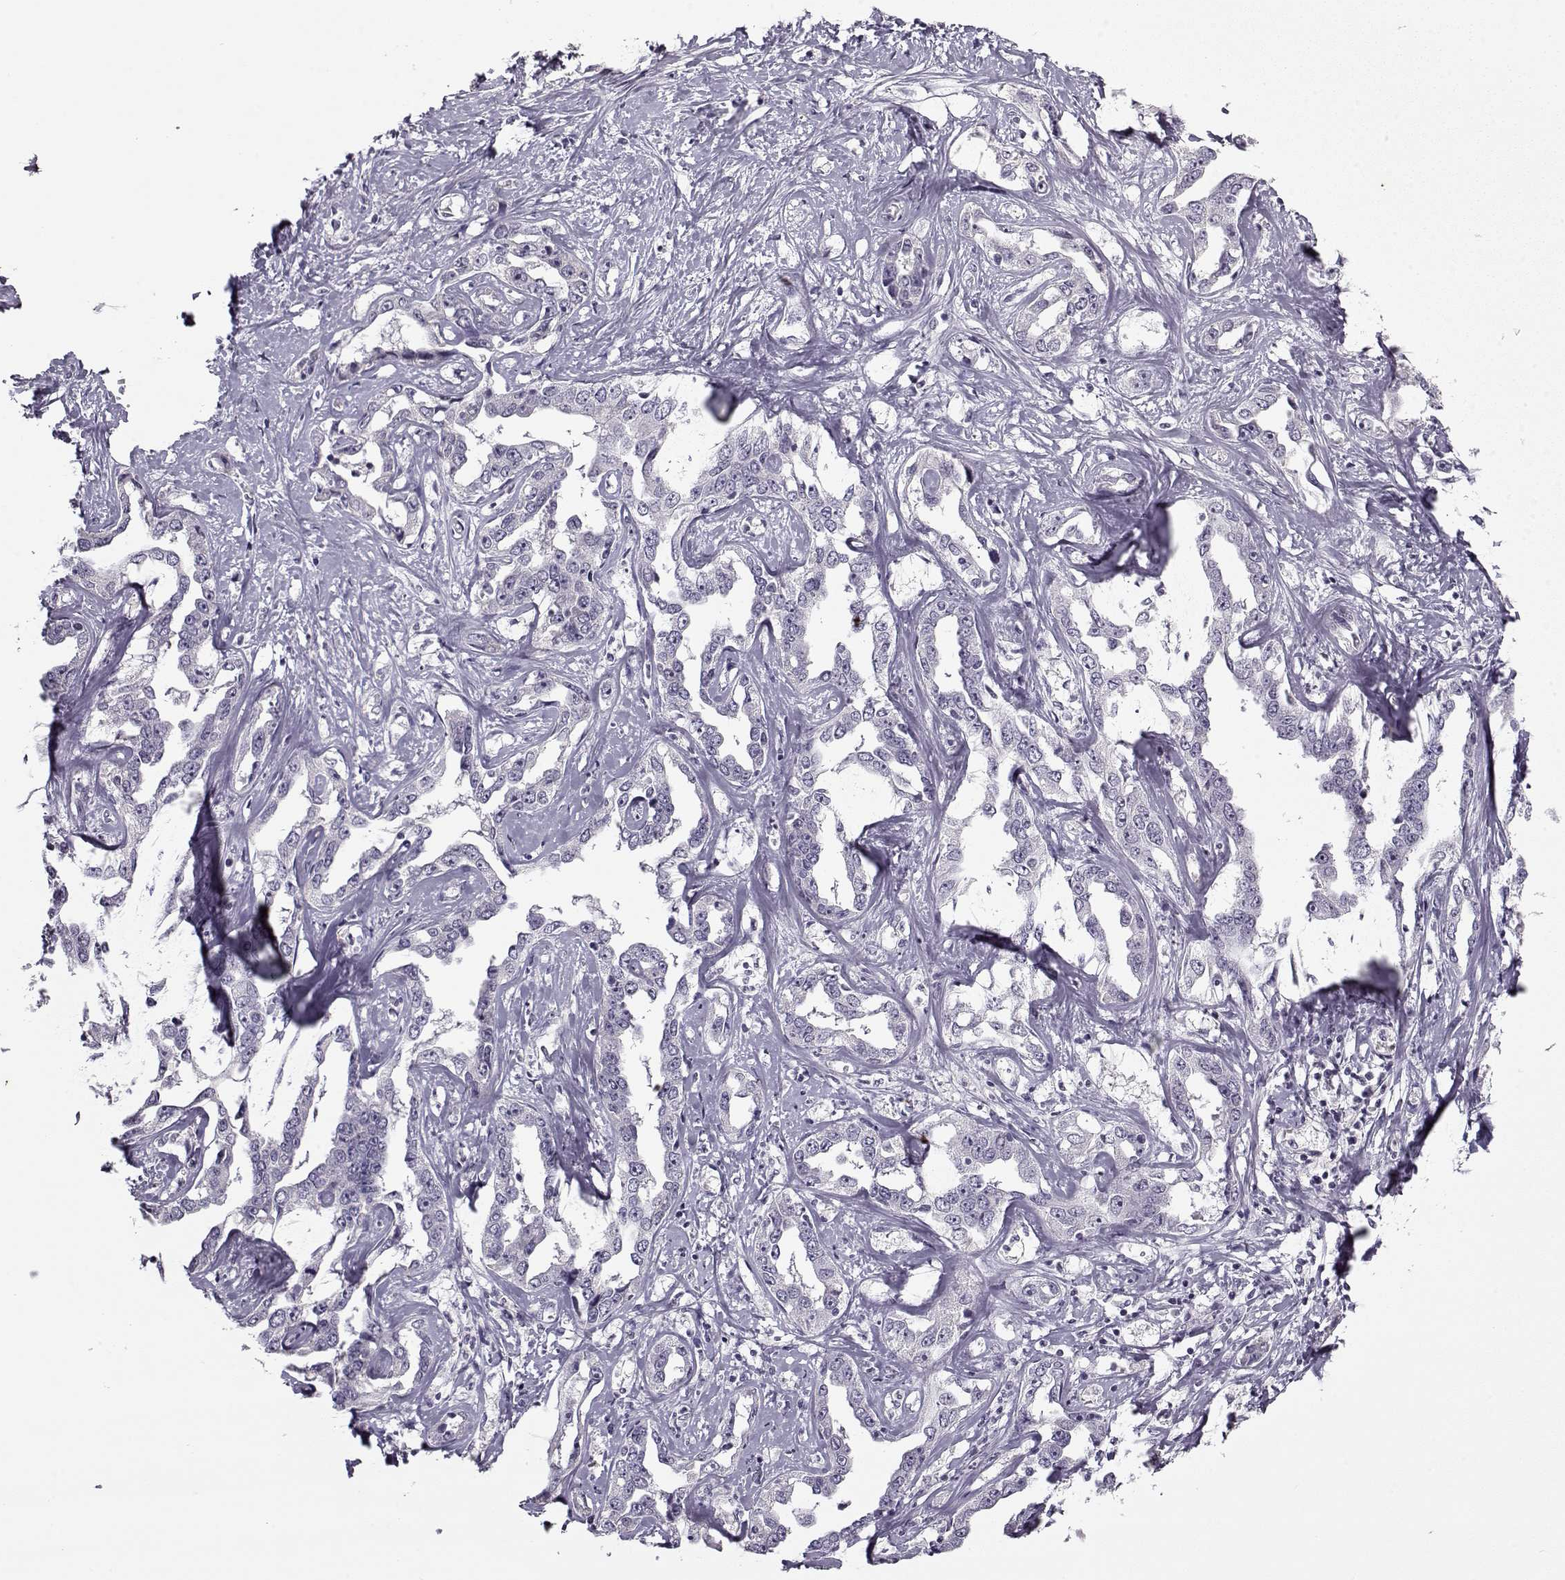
{"staining": {"intensity": "negative", "quantity": "none", "location": "none"}, "tissue": "liver cancer", "cell_type": "Tumor cells", "image_type": "cancer", "snomed": [{"axis": "morphology", "description": "Cholangiocarcinoma"}, {"axis": "topography", "description": "Liver"}], "caption": "An image of liver cholangiocarcinoma stained for a protein displays no brown staining in tumor cells. (DAB (3,3'-diaminobenzidine) immunohistochemistry, high magnification).", "gene": "KRT9", "patient": {"sex": "male", "age": 59}}